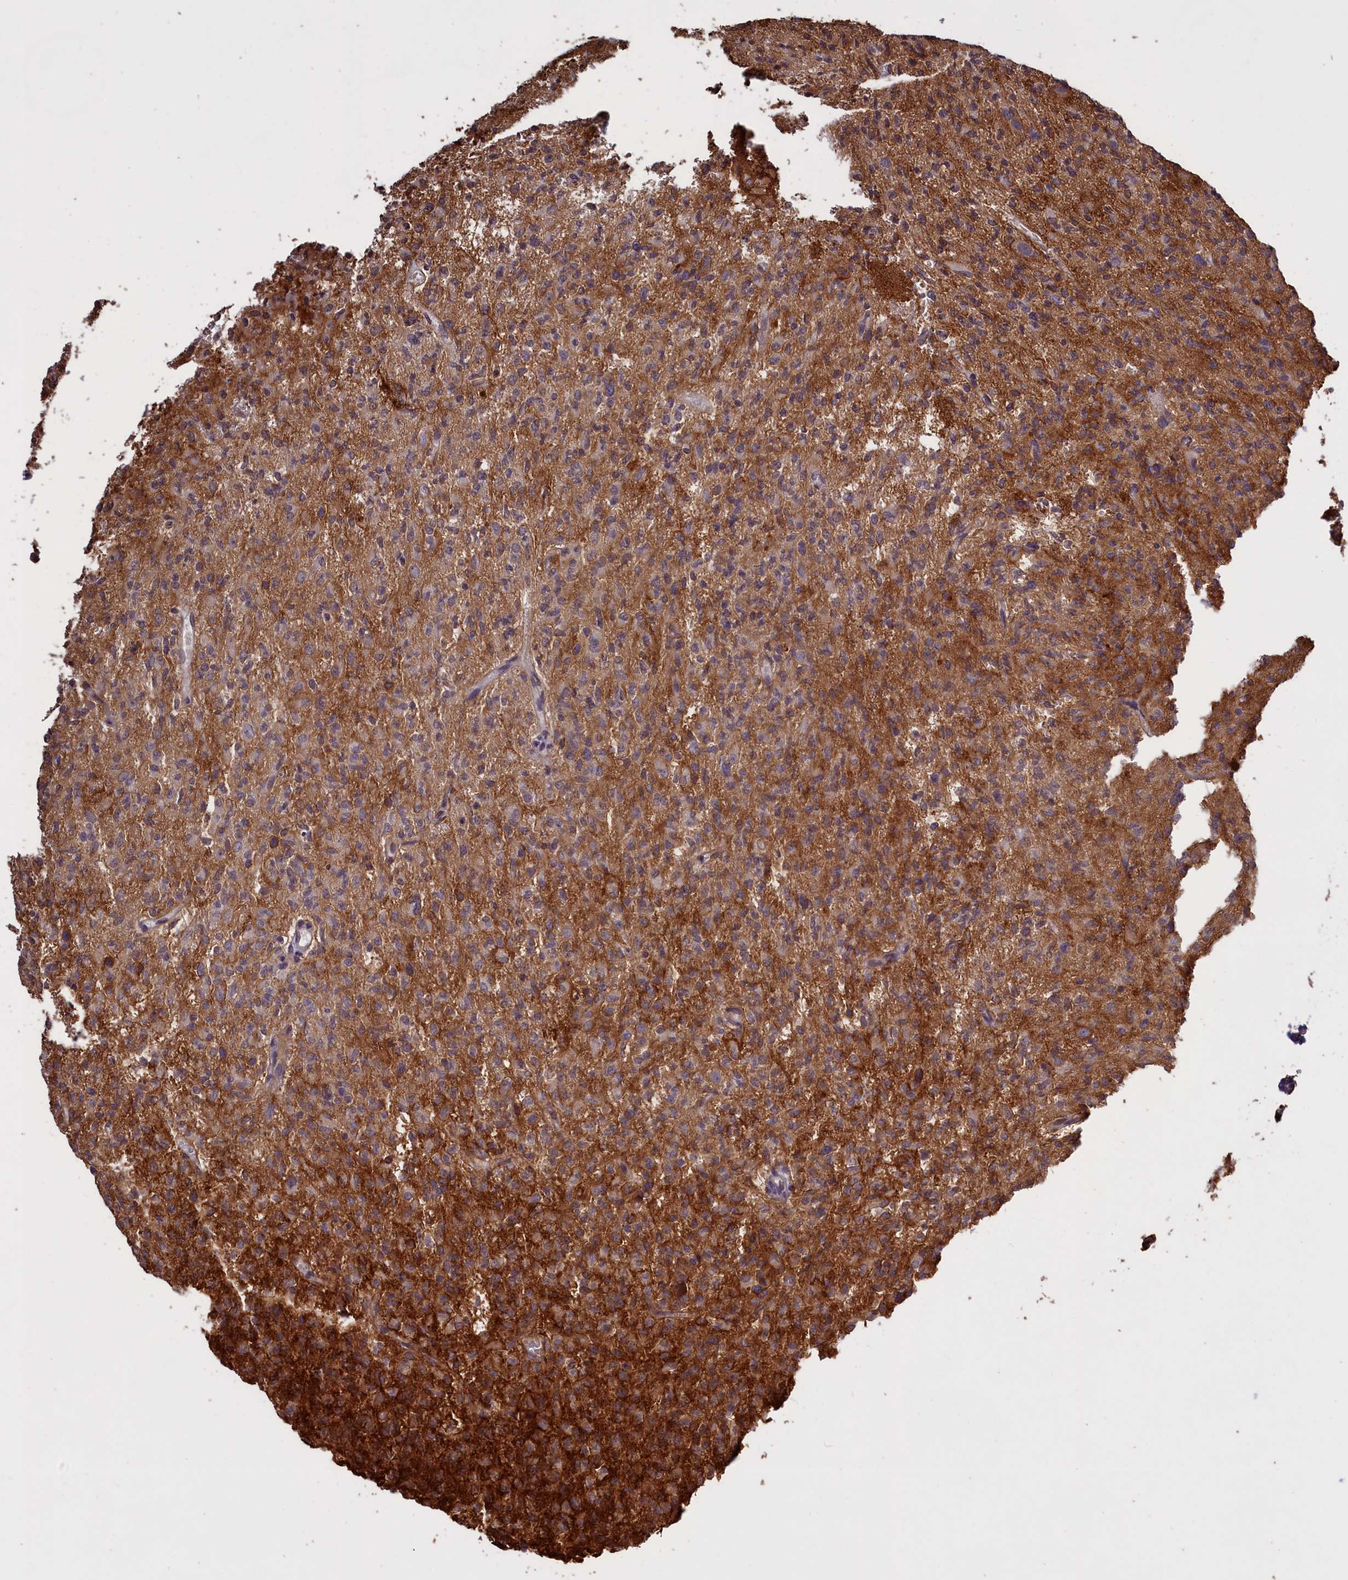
{"staining": {"intensity": "strong", "quantity": "25%-75%", "location": "cytoplasmic/membranous"}, "tissue": "glioma", "cell_type": "Tumor cells", "image_type": "cancer", "snomed": [{"axis": "morphology", "description": "Glioma, malignant, High grade"}, {"axis": "topography", "description": "Brain"}], "caption": "Malignant glioma (high-grade) tissue reveals strong cytoplasmic/membranous staining in approximately 25%-75% of tumor cells", "gene": "DENND1B", "patient": {"sex": "female", "age": 57}}